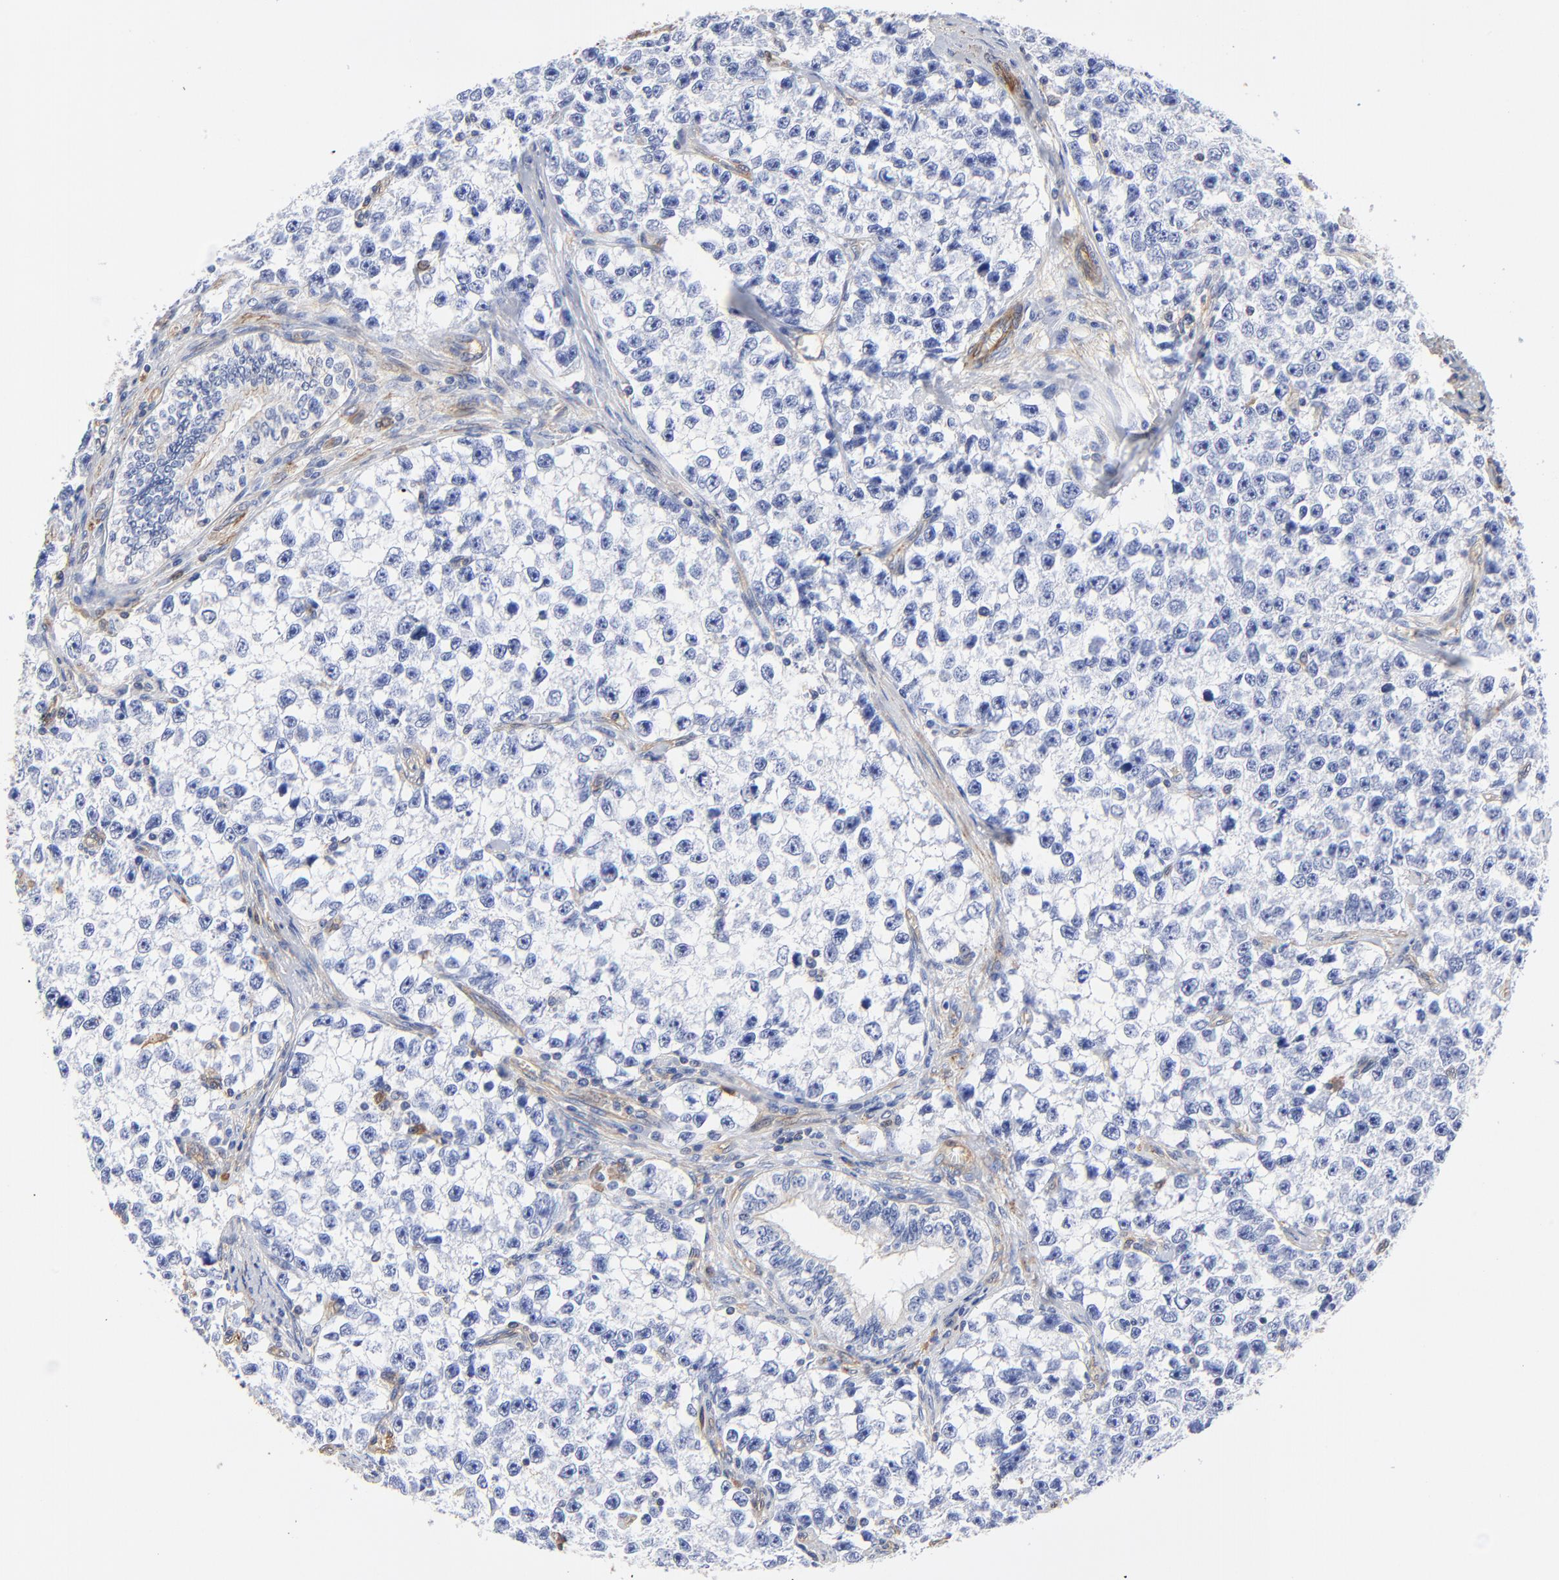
{"staining": {"intensity": "negative", "quantity": "none", "location": "none"}, "tissue": "testis cancer", "cell_type": "Tumor cells", "image_type": "cancer", "snomed": [{"axis": "morphology", "description": "Seminoma, NOS"}, {"axis": "morphology", "description": "Carcinoma, Embryonal, NOS"}, {"axis": "topography", "description": "Testis"}], "caption": "Image shows no significant protein expression in tumor cells of testis cancer.", "gene": "TAGLN2", "patient": {"sex": "male", "age": 30}}